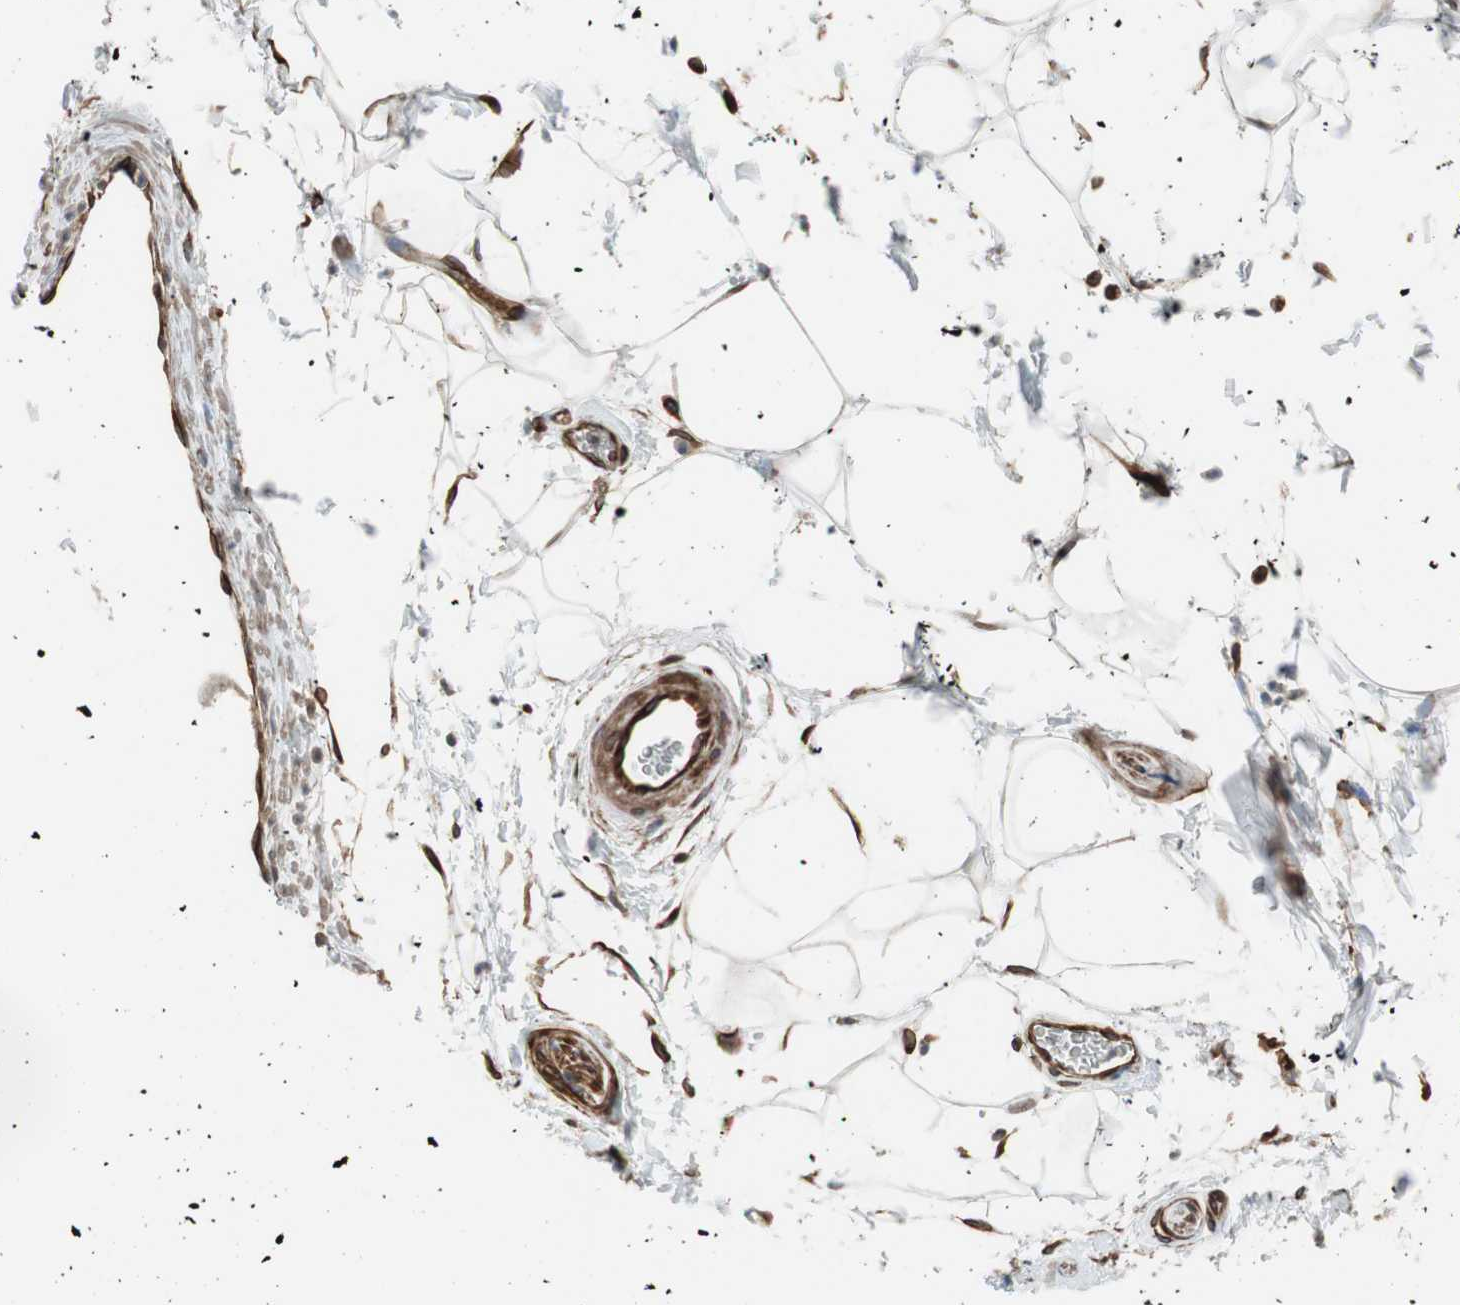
{"staining": {"intensity": "strong", "quantity": "25%-75%", "location": "cytoplasmic/membranous"}, "tissue": "adipose tissue", "cell_type": "Adipocytes", "image_type": "normal", "snomed": [{"axis": "morphology", "description": "Normal tissue, NOS"}, {"axis": "topography", "description": "Soft tissue"}], "caption": "An image of human adipose tissue stained for a protein demonstrates strong cytoplasmic/membranous brown staining in adipocytes. (IHC, brightfield microscopy, high magnification).", "gene": "TCTA", "patient": {"sex": "male", "age": 72}}